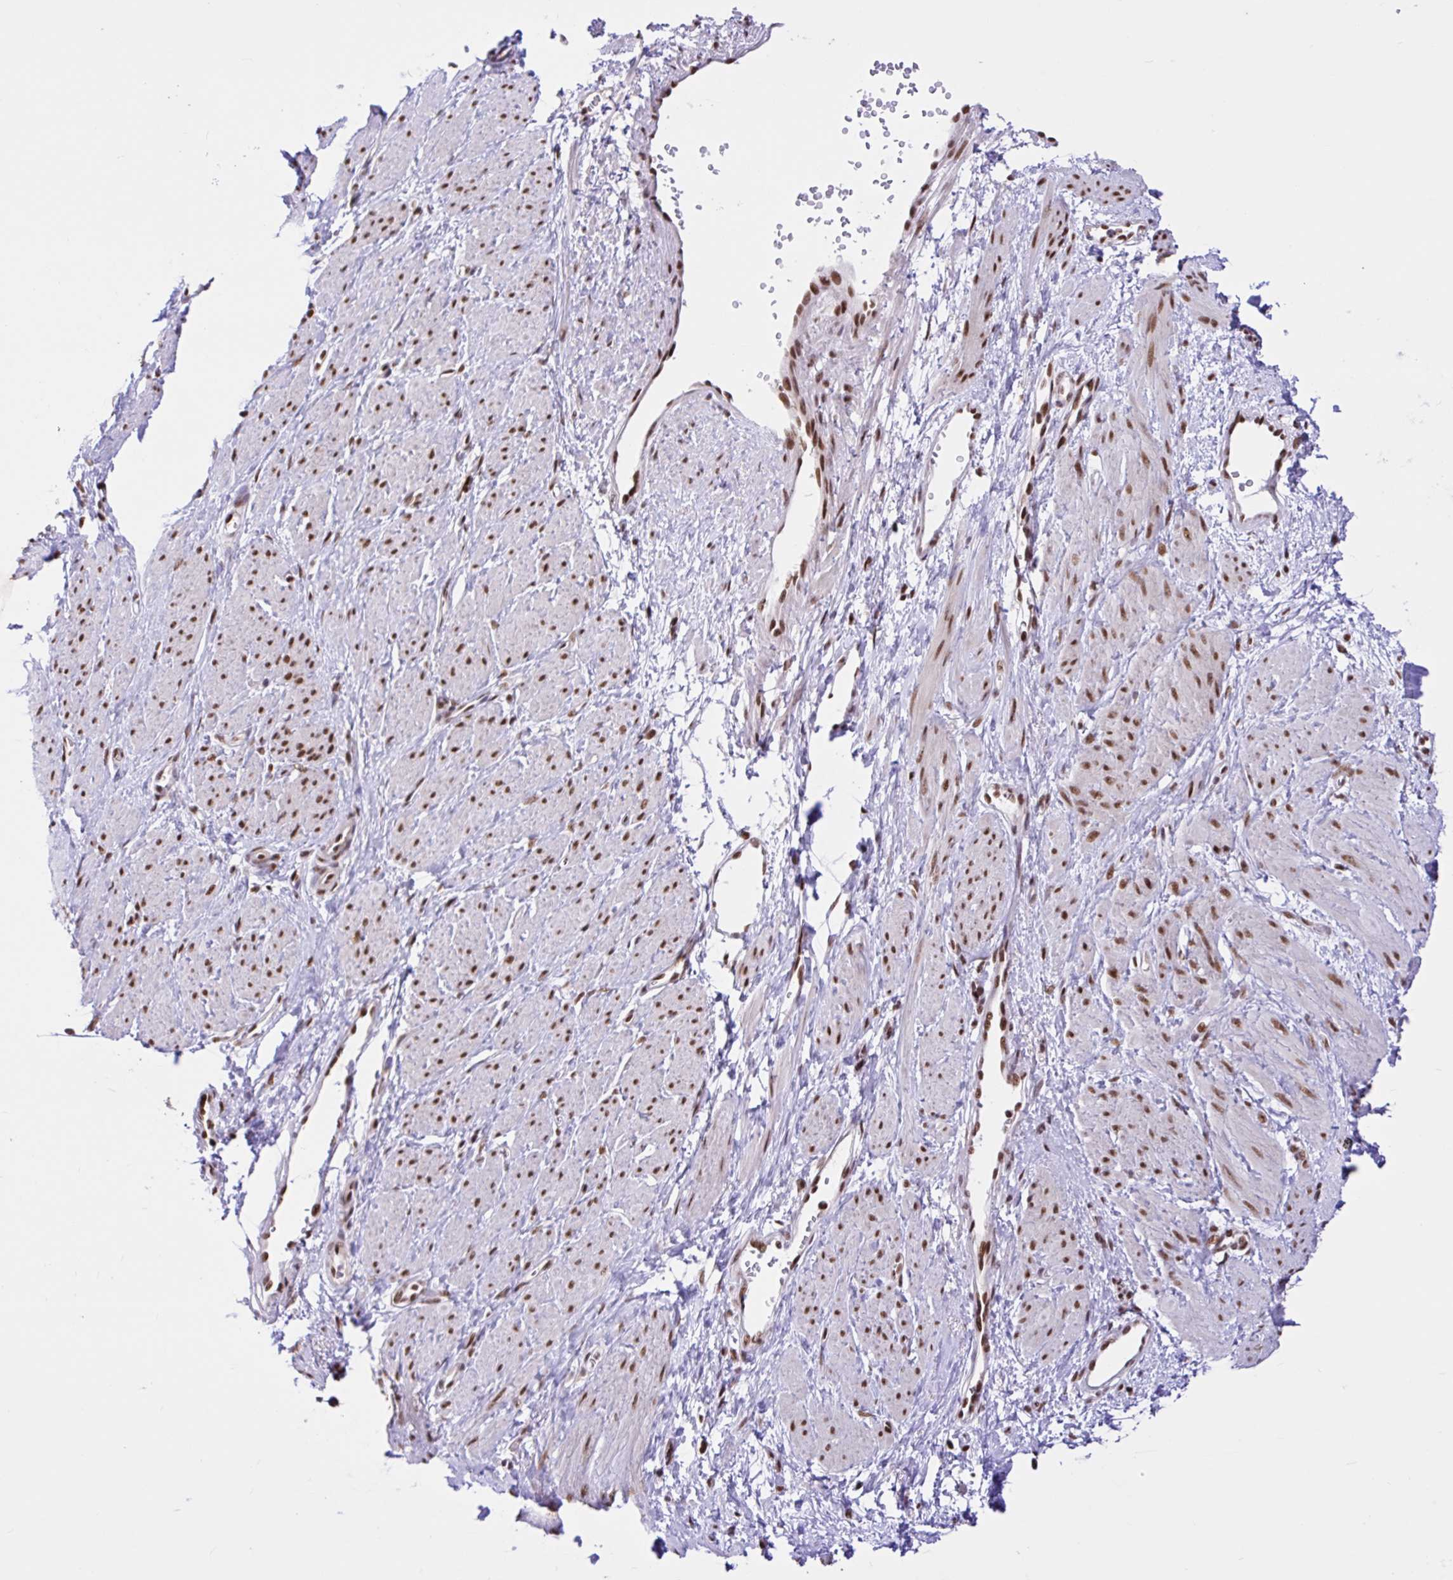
{"staining": {"intensity": "moderate", "quantity": "25%-75%", "location": "nuclear"}, "tissue": "smooth muscle", "cell_type": "Smooth muscle cells", "image_type": "normal", "snomed": [{"axis": "morphology", "description": "Normal tissue, NOS"}, {"axis": "topography", "description": "Smooth muscle"}, {"axis": "topography", "description": "Uterus"}], "caption": "Protein staining of benign smooth muscle displays moderate nuclear expression in about 25%-75% of smooth muscle cells.", "gene": "CCDC12", "patient": {"sex": "female", "age": 39}}